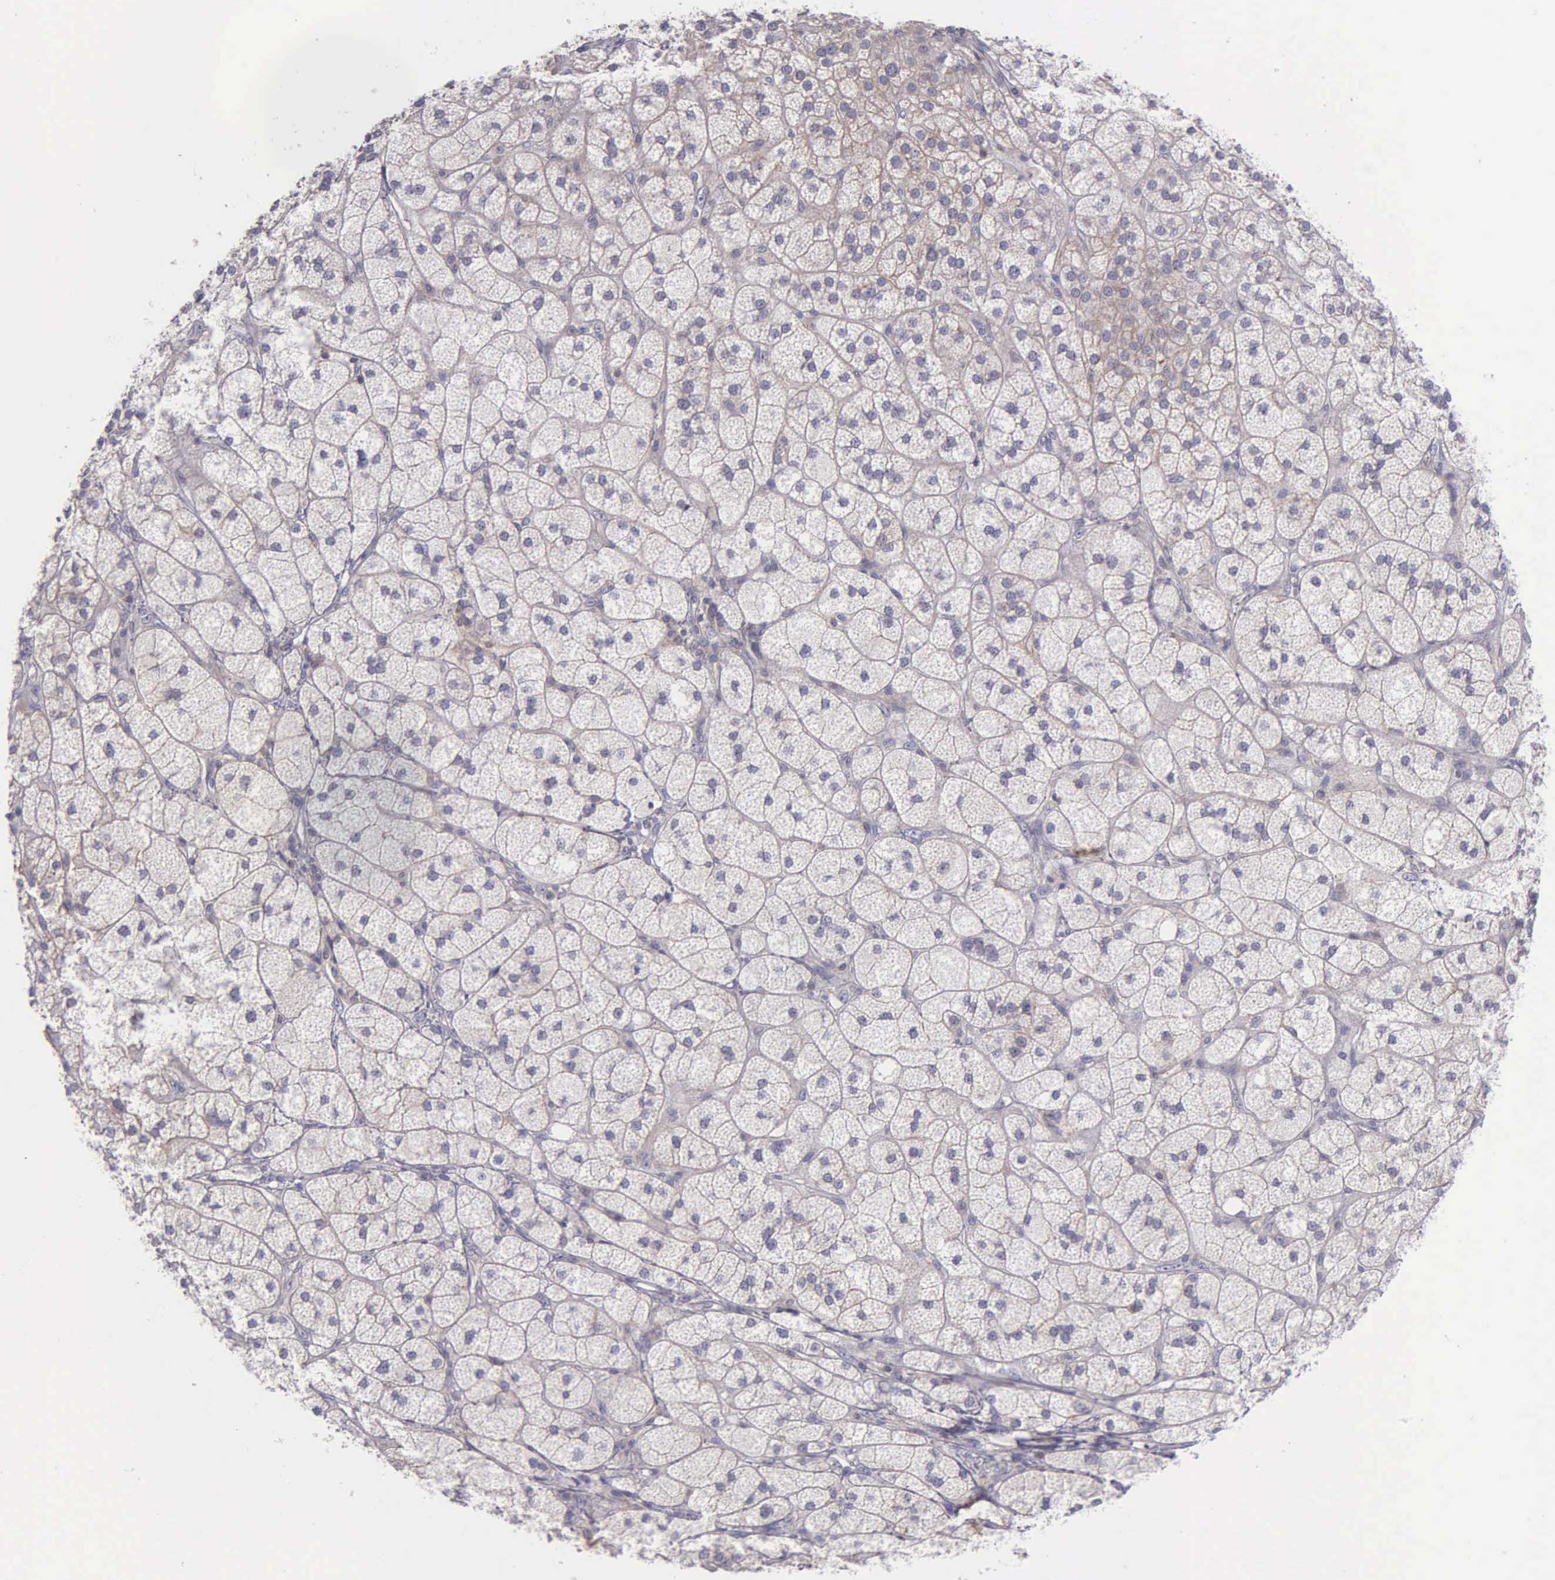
{"staining": {"intensity": "weak", "quantity": "25%-75%", "location": "cytoplasmic/membranous"}, "tissue": "adrenal gland", "cell_type": "Glandular cells", "image_type": "normal", "snomed": [{"axis": "morphology", "description": "Normal tissue, NOS"}, {"axis": "topography", "description": "Adrenal gland"}], "caption": "Normal adrenal gland was stained to show a protein in brown. There is low levels of weak cytoplasmic/membranous staining in about 25%-75% of glandular cells. The staining was performed using DAB to visualize the protein expression in brown, while the nuclei were stained in blue with hematoxylin (Magnification: 20x).", "gene": "MICAL3", "patient": {"sex": "female", "age": 60}}